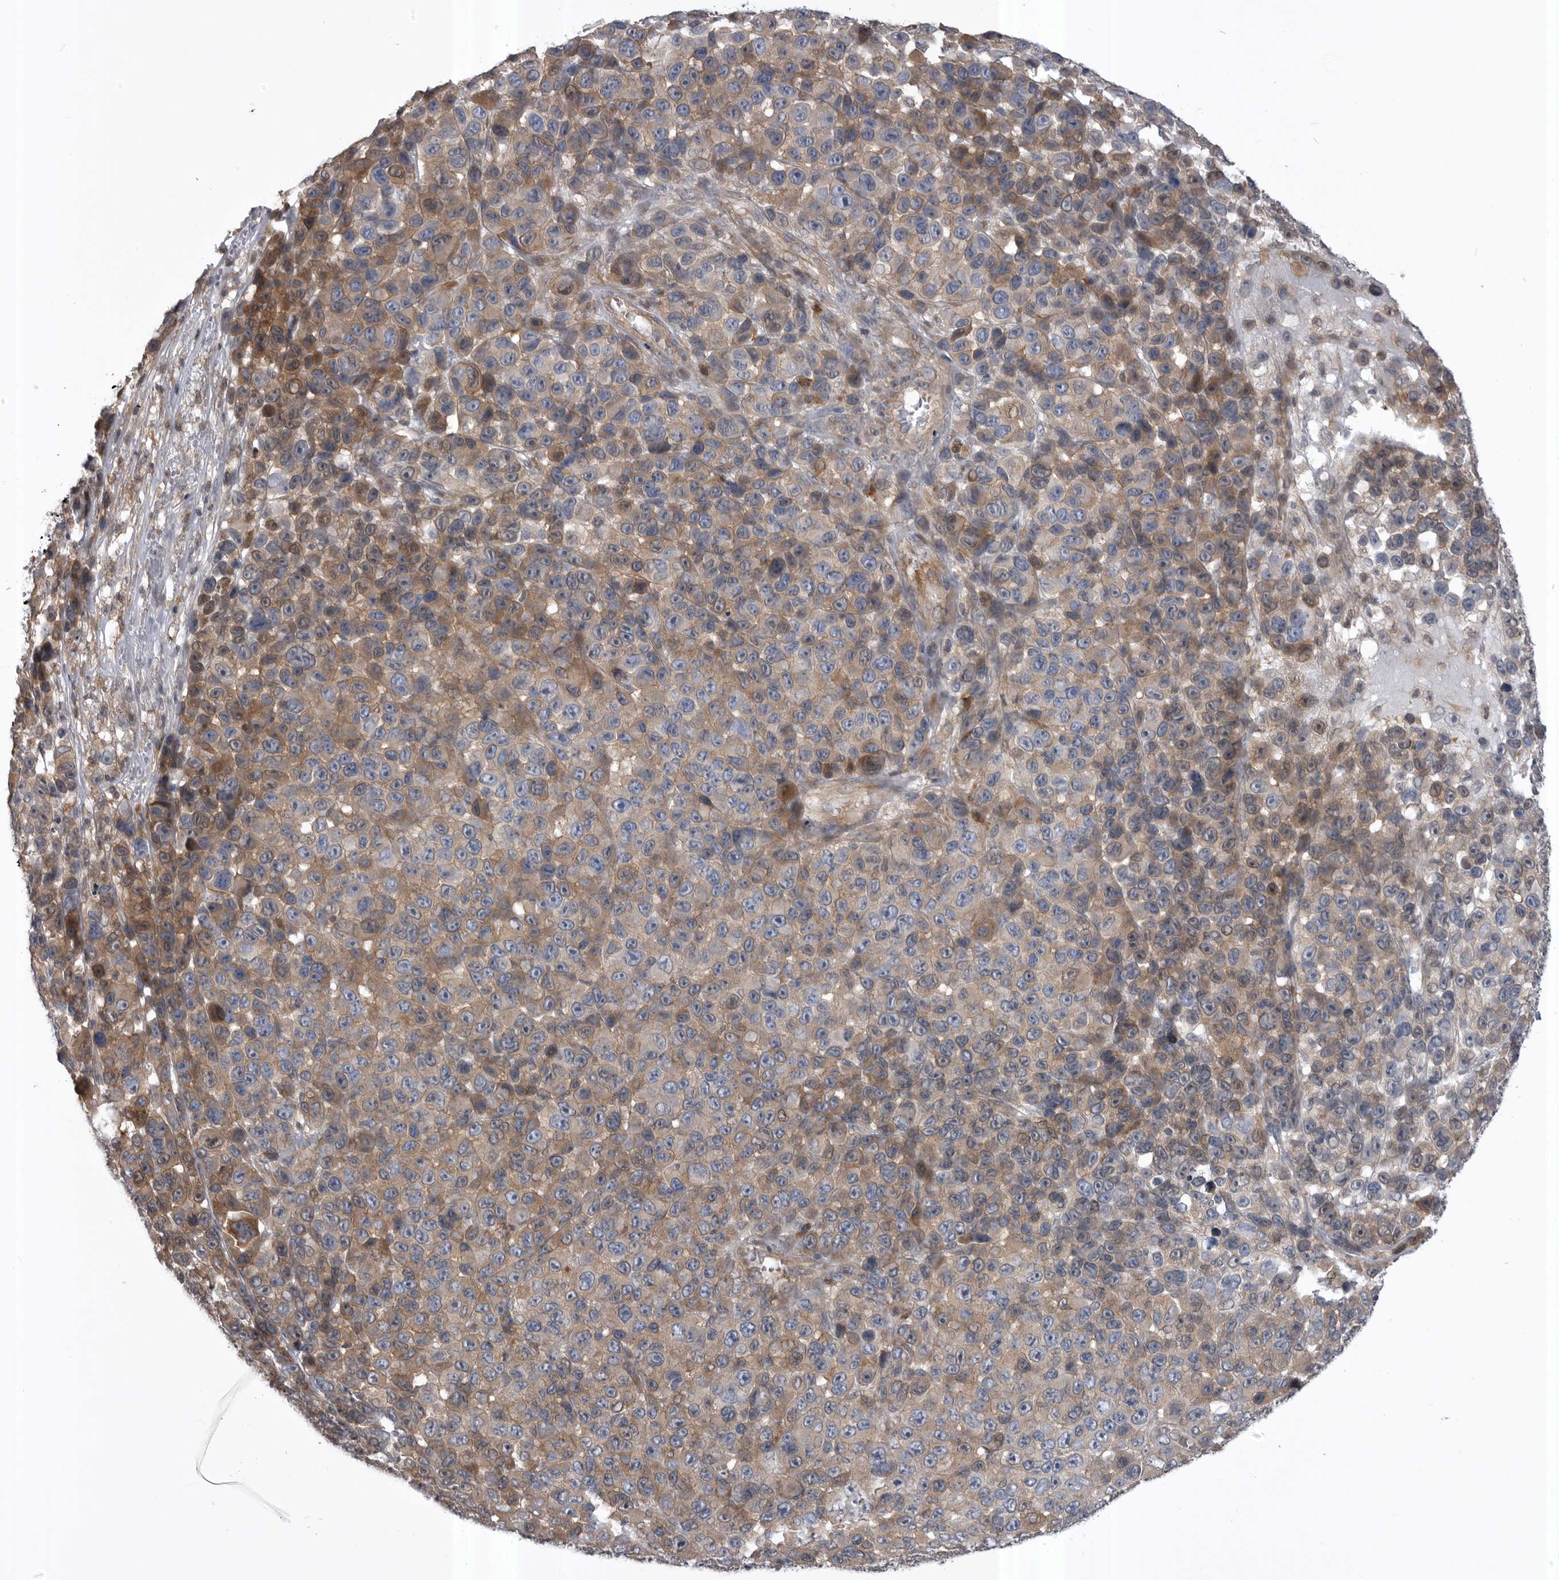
{"staining": {"intensity": "weak", "quantity": "25%-75%", "location": "cytoplasmic/membranous"}, "tissue": "melanoma", "cell_type": "Tumor cells", "image_type": "cancer", "snomed": [{"axis": "morphology", "description": "Malignant melanoma, NOS"}, {"axis": "topography", "description": "Skin"}], "caption": "Human melanoma stained for a protein (brown) demonstrates weak cytoplasmic/membranous positive positivity in approximately 25%-75% of tumor cells.", "gene": "RAB3GAP2", "patient": {"sex": "male", "age": 53}}